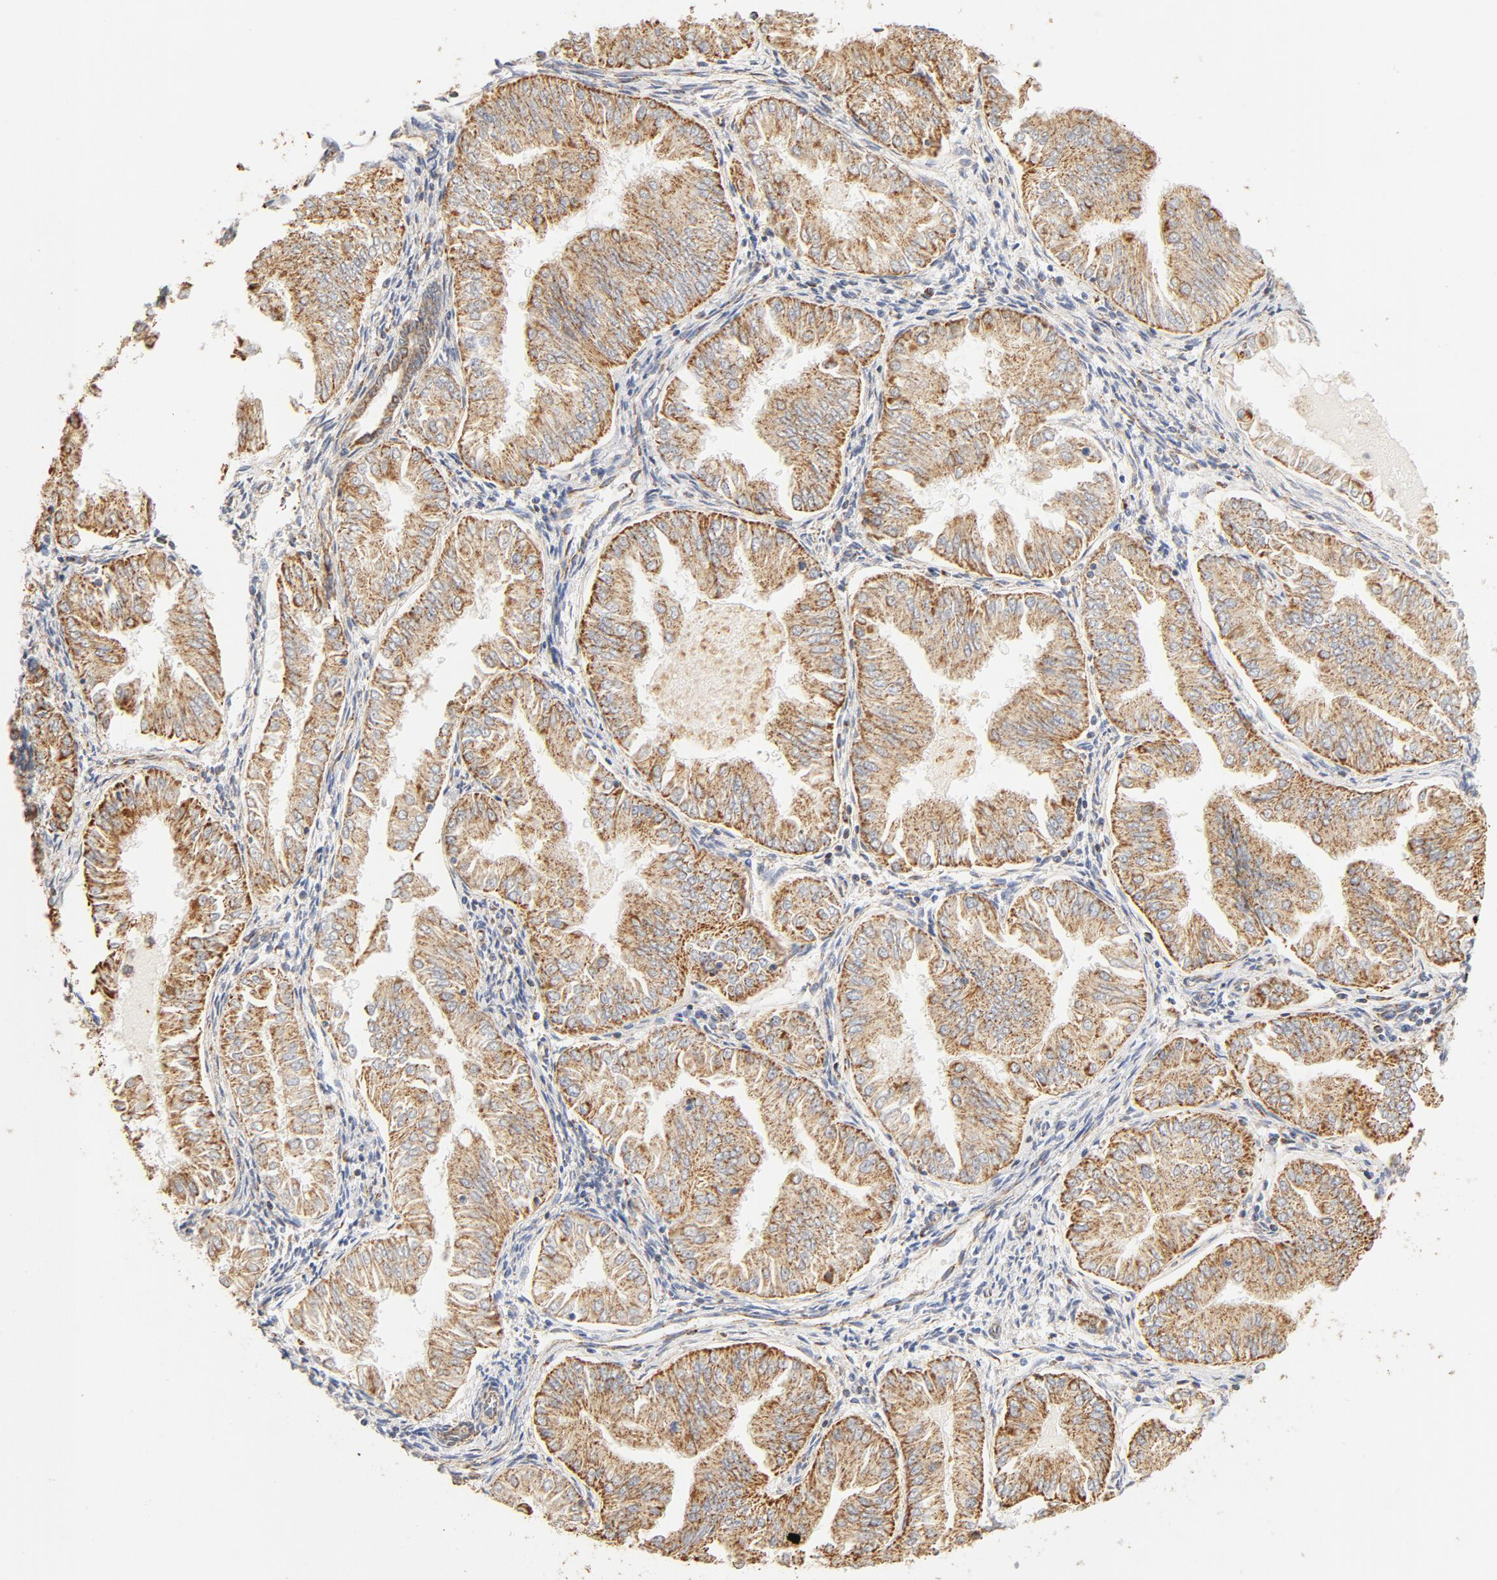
{"staining": {"intensity": "moderate", "quantity": ">75%", "location": "cytoplasmic/membranous"}, "tissue": "endometrial cancer", "cell_type": "Tumor cells", "image_type": "cancer", "snomed": [{"axis": "morphology", "description": "Adenocarcinoma, NOS"}, {"axis": "topography", "description": "Endometrium"}], "caption": "IHC micrograph of neoplastic tissue: human endometrial cancer stained using immunohistochemistry (IHC) reveals medium levels of moderate protein expression localized specifically in the cytoplasmic/membranous of tumor cells, appearing as a cytoplasmic/membranous brown color.", "gene": "COX4I1", "patient": {"sex": "female", "age": 53}}